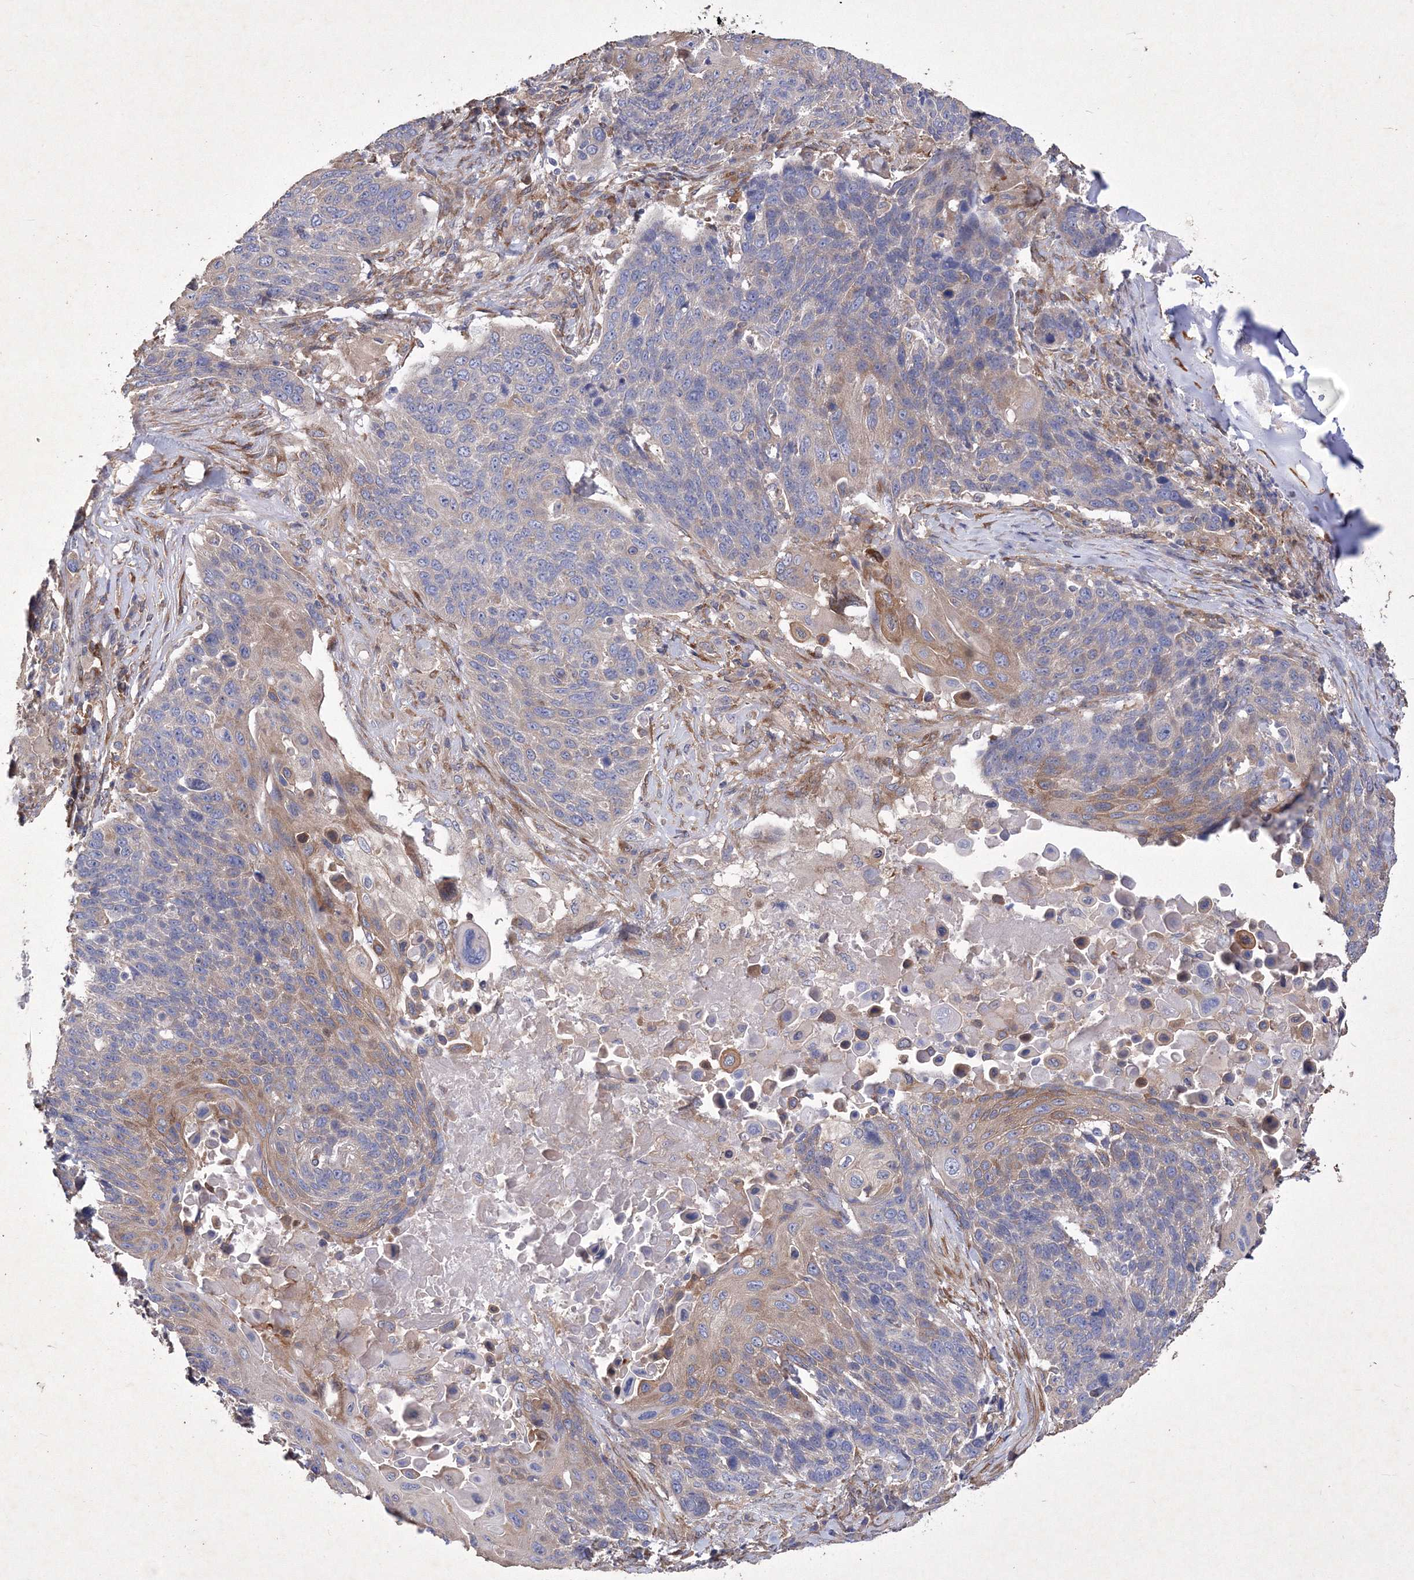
{"staining": {"intensity": "moderate", "quantity": "25%-75%", "location": "cytoplasmic/membranous"}, "tissue": "lung cancer", "cell_type": "Tumor cells", "image_type": "cancer", "snomed": [{"axis": "morphology", "description": "Squamous cell carcinoma, NOS"}, {"axis": "topography", "description": "Lung"}], "caption": "IHC micrograph of neoplastic tissue: squamous cell carcinoma (lung) stained using IHC shows medium levels of moderate protein expression localized specifically in the cytoplasmic/membranous of tumor cells, appearing as a cytoplasmic/membranous brown color.", "gene": "SNX18", "patient": {"sex": "male", "age": 66}}